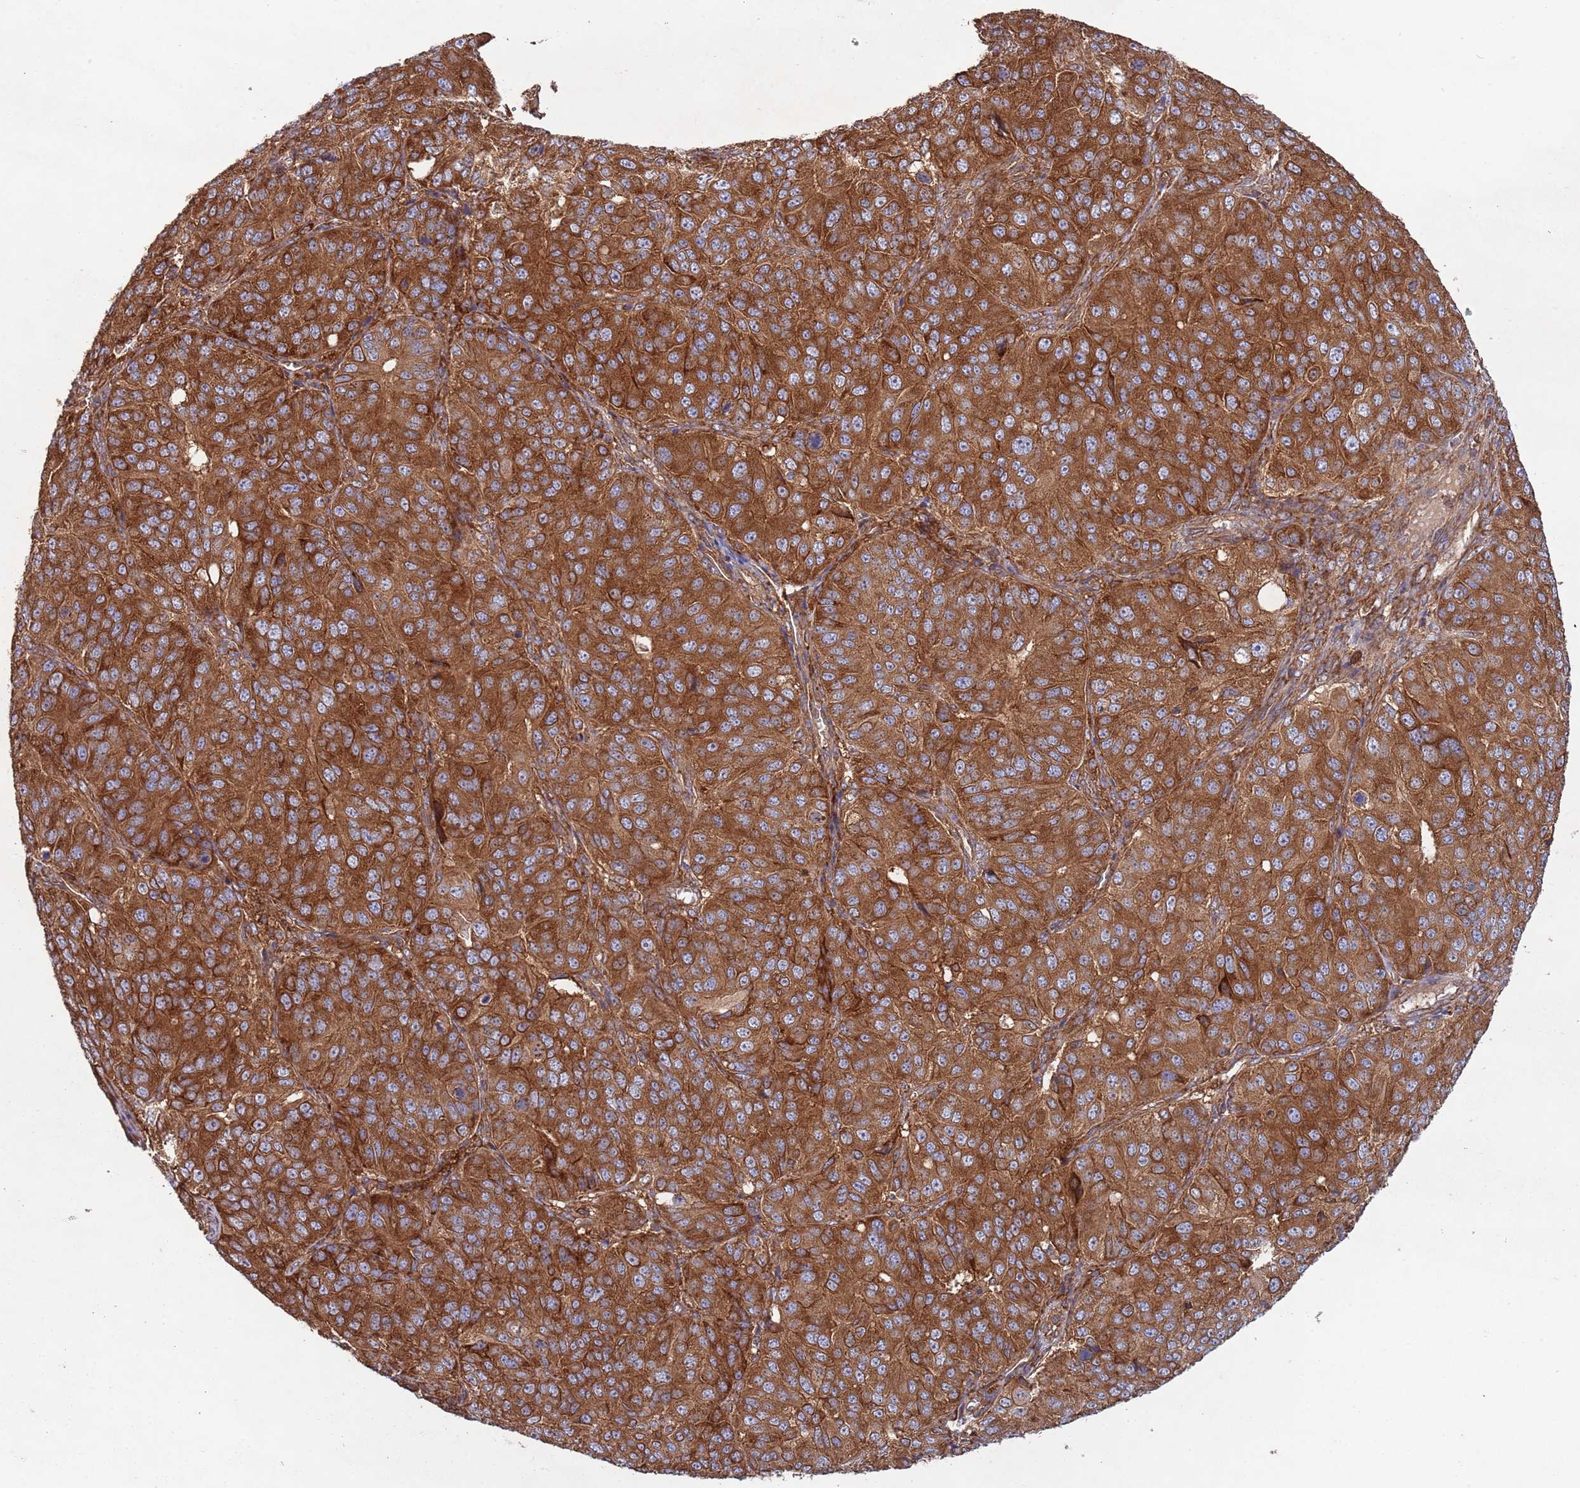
{"staining": {"intensity": "strong", "quantity": ">75%", "location": "cytoplasmic/membranous"}, "tissue": "ovarian cancer", "cell_type": "Tumor cells", "image_type": "cancer", "snomed": [{"axis": "morphology", "description": "Carcinoma, endometroid"}, {"axis": "topography", "description": "Ovary"}], "caption": "A high amount of strong cytoplasmic/membranous expression is seen in approximately >75% of tumor cells in ovarian cancer (endometroid carcinoma) tissue.", "gene": "RNF19B", "patient": {"sex": "female", "age": 51}}